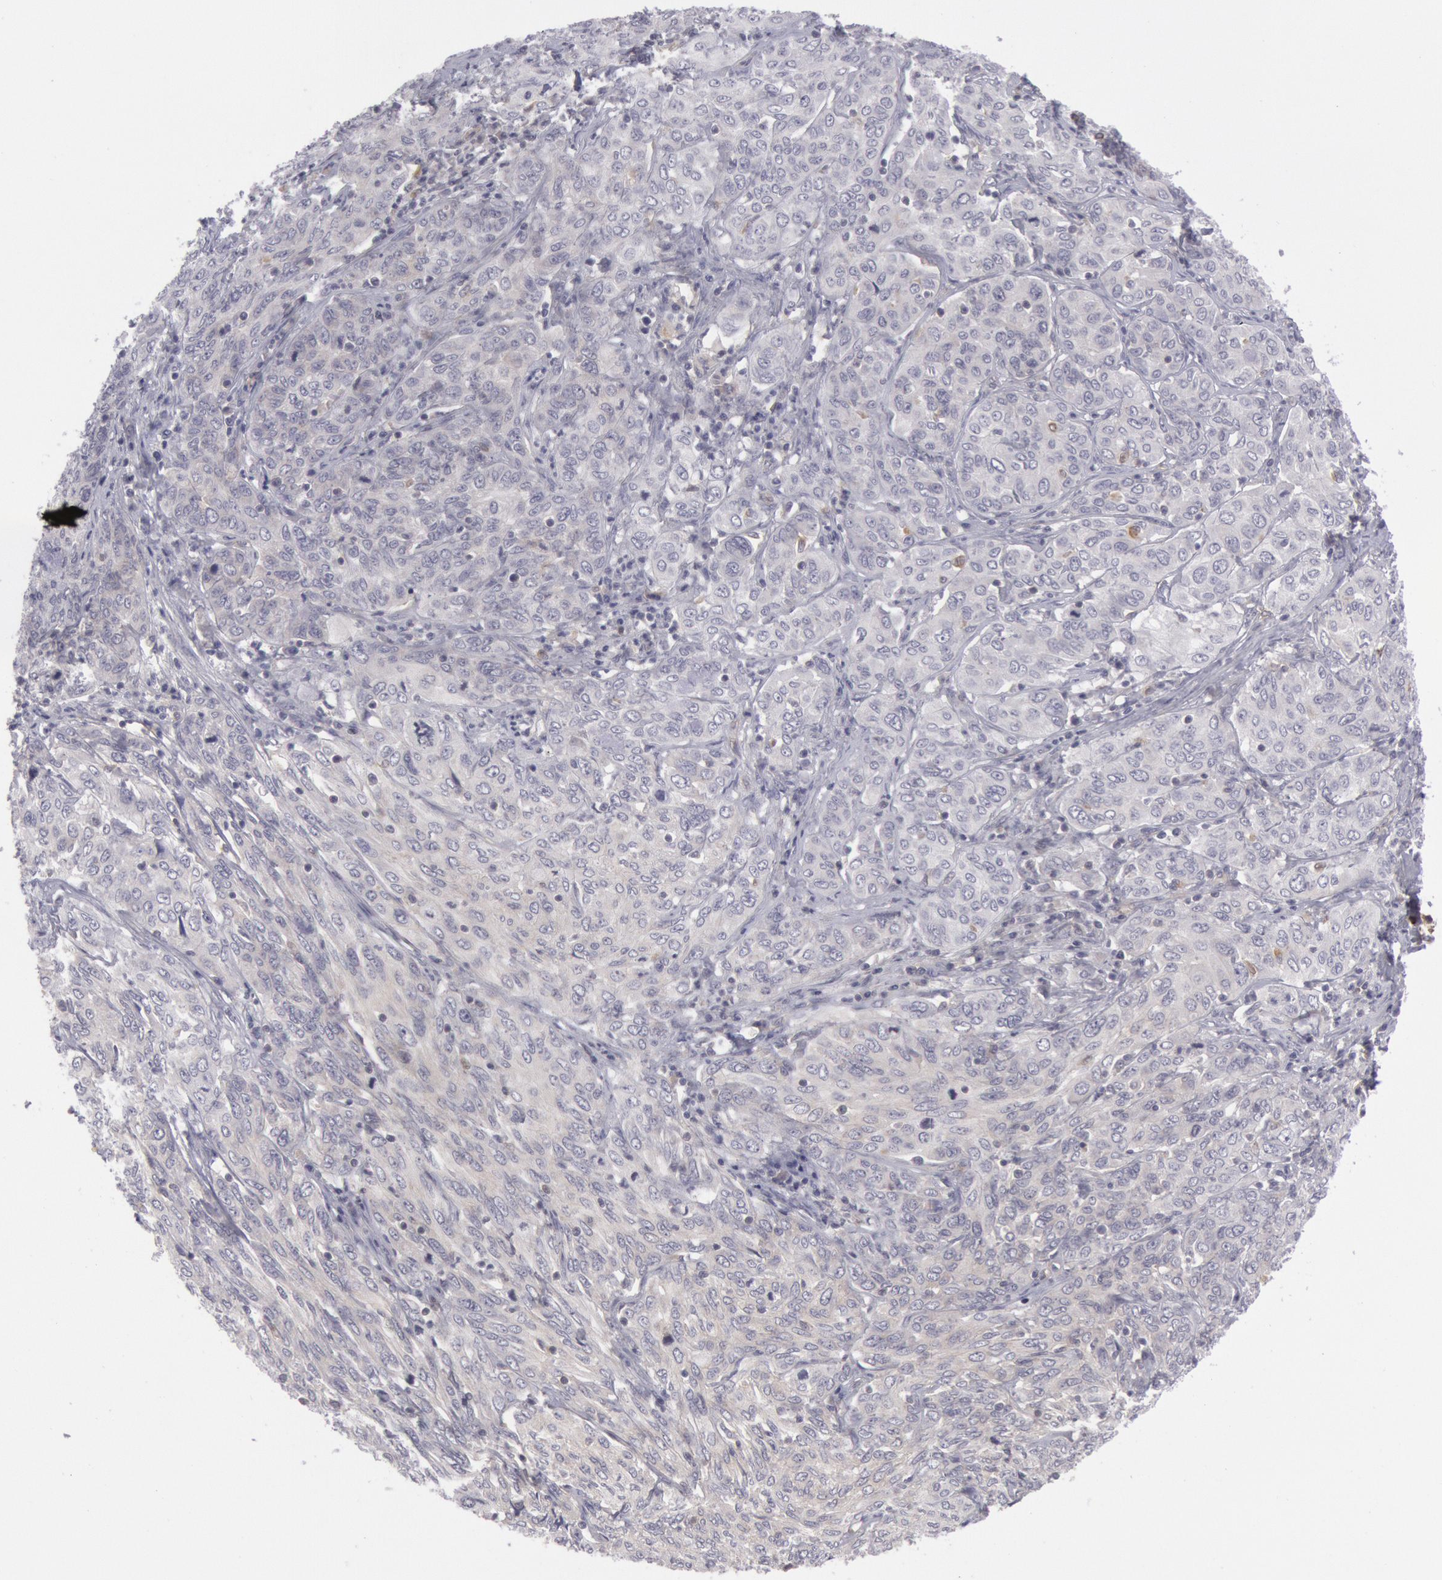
{"staining": {"intensity": "negative", "quantity": "none", "location": "none"}, "tissue": "cervical cancer", "cell_type": "Tumor cells", "image_type": "cancer", "snomed": [{"axis": "morphology", "description": "Squamous cell carcinoma, NOS"}, {"axis": "topography", "description": "Cervix"}], "caption": "Immunohistochemistry histopathology image of neoplastic tissue: squamous cell carcinoma (cervical) stained with DAB (3,3'-diaminobenzidine) exhibits no significant protein staining in tumor cells.", "gene": "IKBKB", "patient": {"sex": "female", "age": 38}}